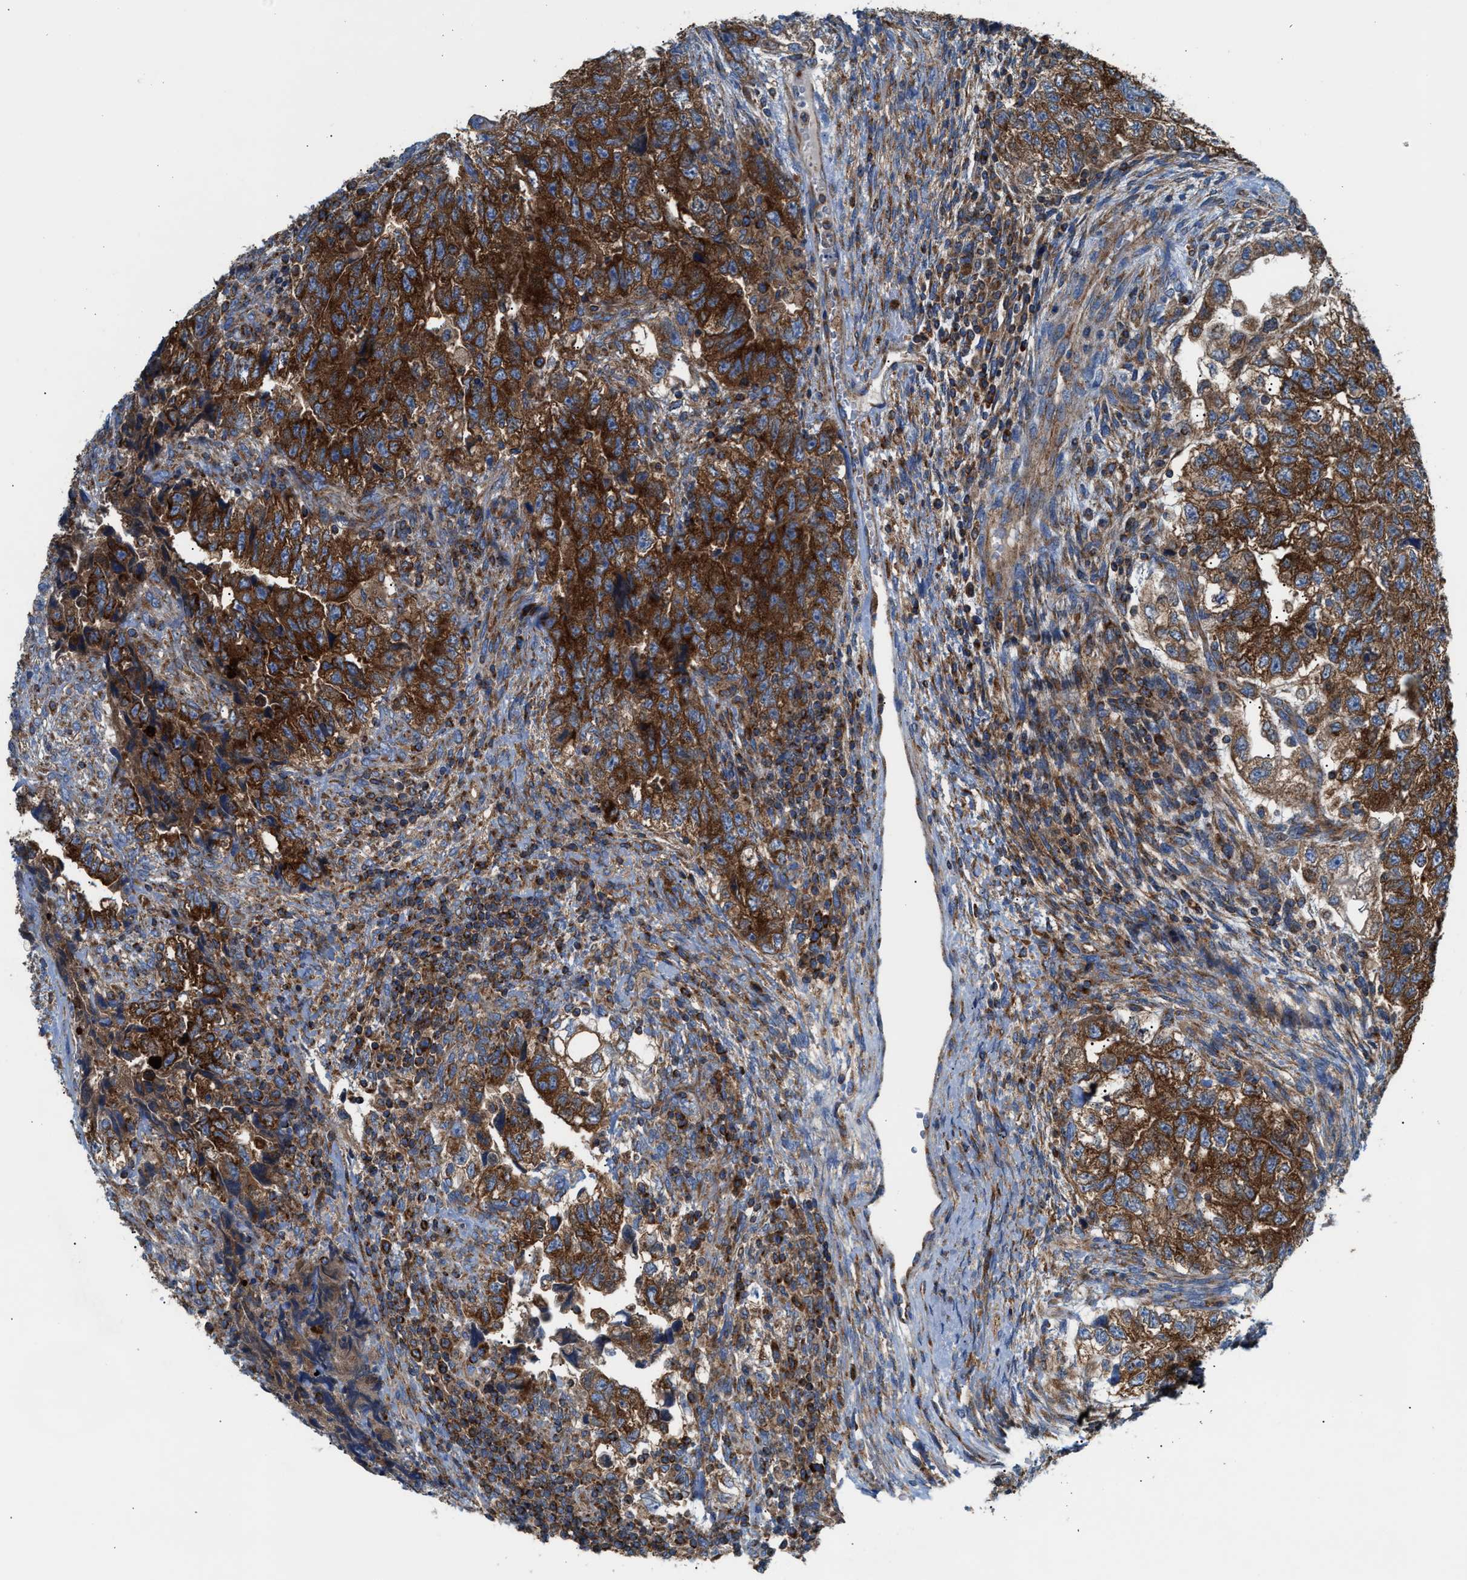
{"staining": {"intensity": "strong", "quantity": ">75%", "location": "cytoplasmic/membranous"}, "tissue": "testis cancer", "cell_type": "Tumor cells", "image_type": "cancer", "snomed": [{"axis": "morphology", "description": "Carcinoma, Embryonal, NOS"}, {"axis": "topography", "description": "Testis"}], "caption": "The photomicrograph shows immunohistochemical staining of testis cancer (embryonal carcinoma). There is strong cytoplasmic/membranous expression is appreciated in approximately >75% of tumor cells.", "gene": "TBC1D15", "patient": {"sex": "male", "age": 36}}